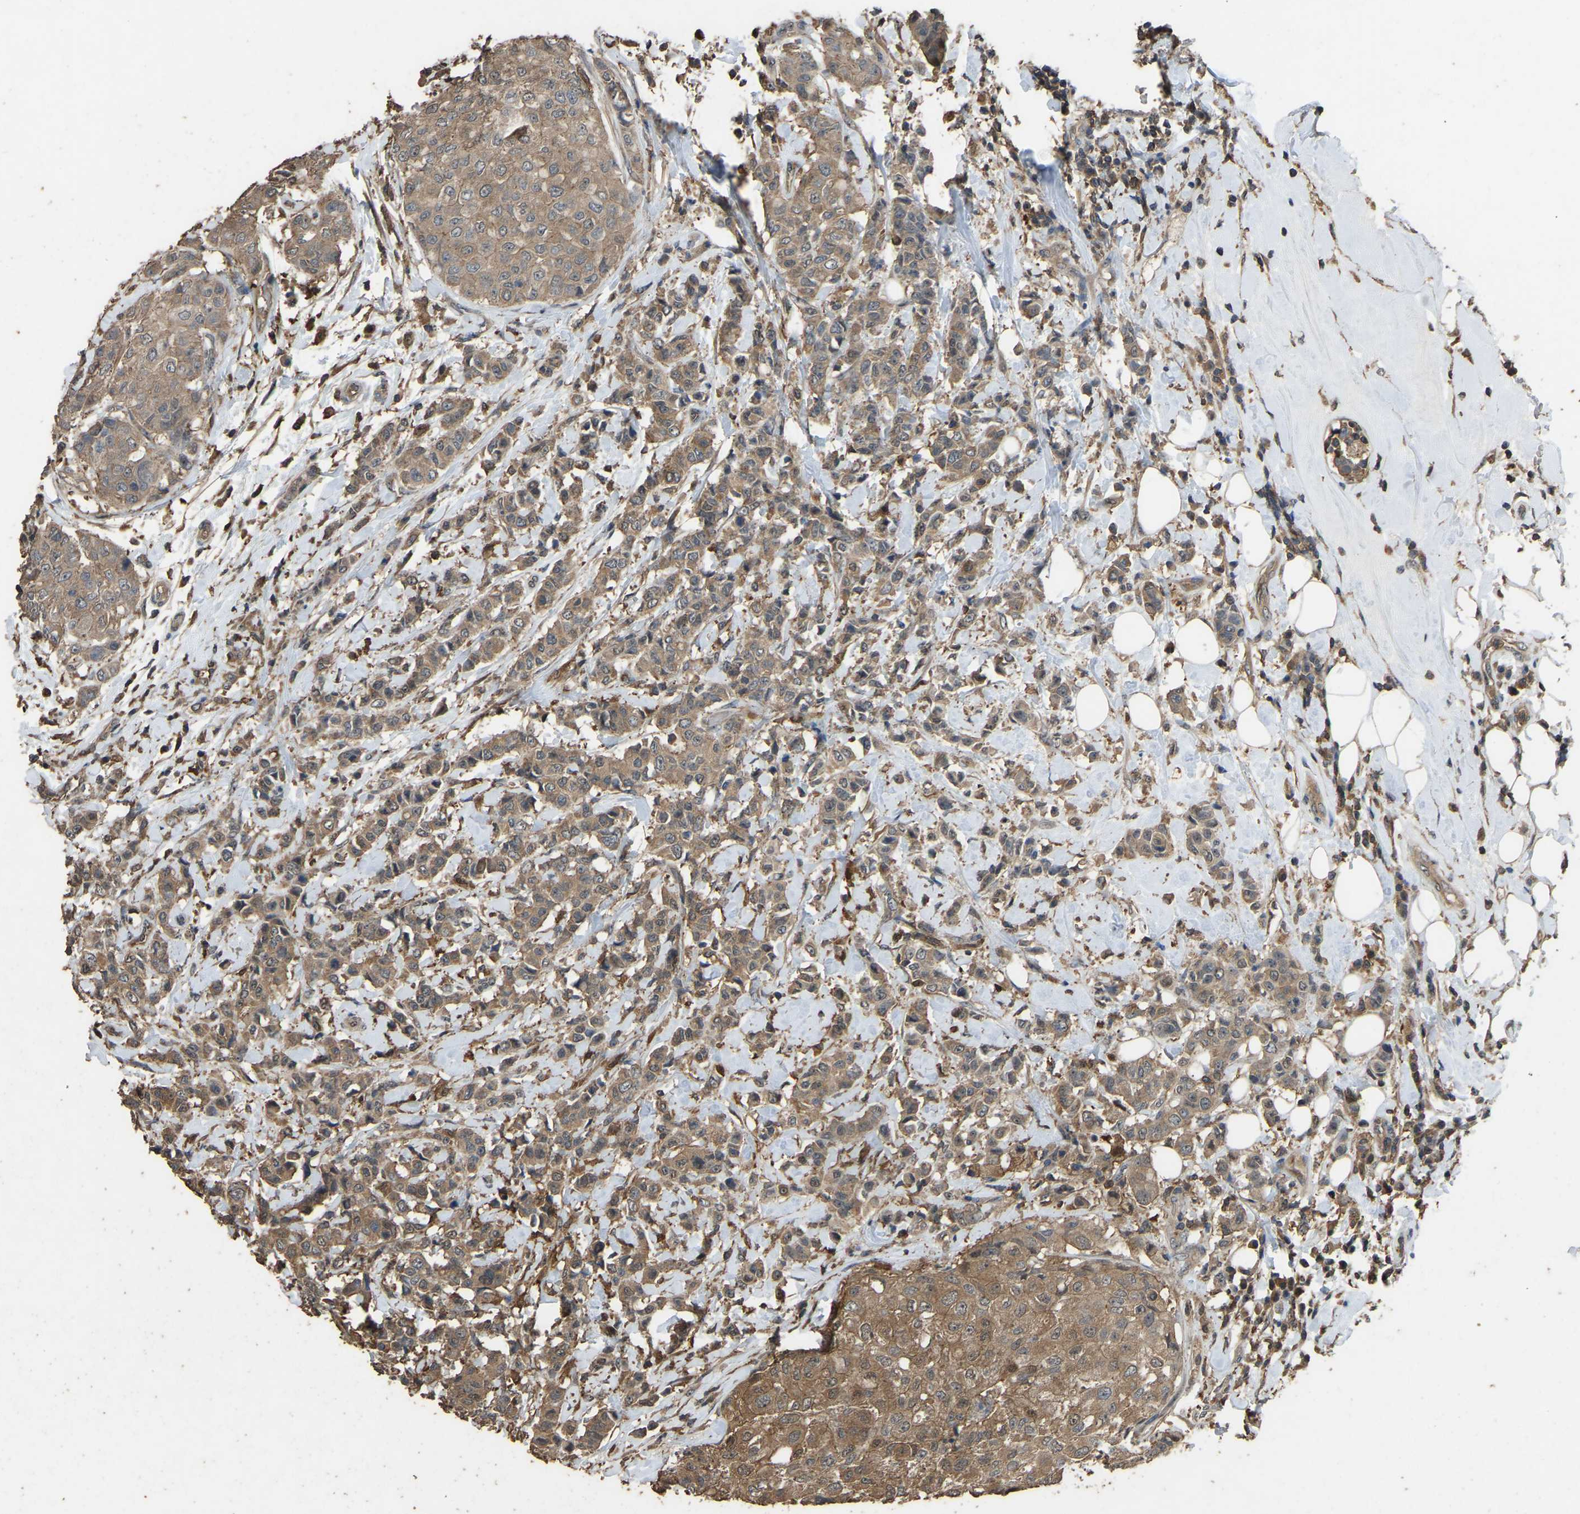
{"staining": {"intensity": "moderate", "quantity": ">75%", "location": "cytoplasmic/membranous"}, "tissue": "breast cancer", "cell_type": "Tumor cells", "image_type": "cancer", "snomed": [{"axis": "morphology", "description": "Duct carcinoma"}, {"axis": "topography", "description": "Breast"}], "caption": "DAB (3,3'-diaminobenzidine) immunohistochemical staining of human breast cancer shows moderate cytoplasmic/membranous protein positivity in about >75% of tumor cells.", "gene": "FHIT", "patient": {"sex": "female", "age": 27}}